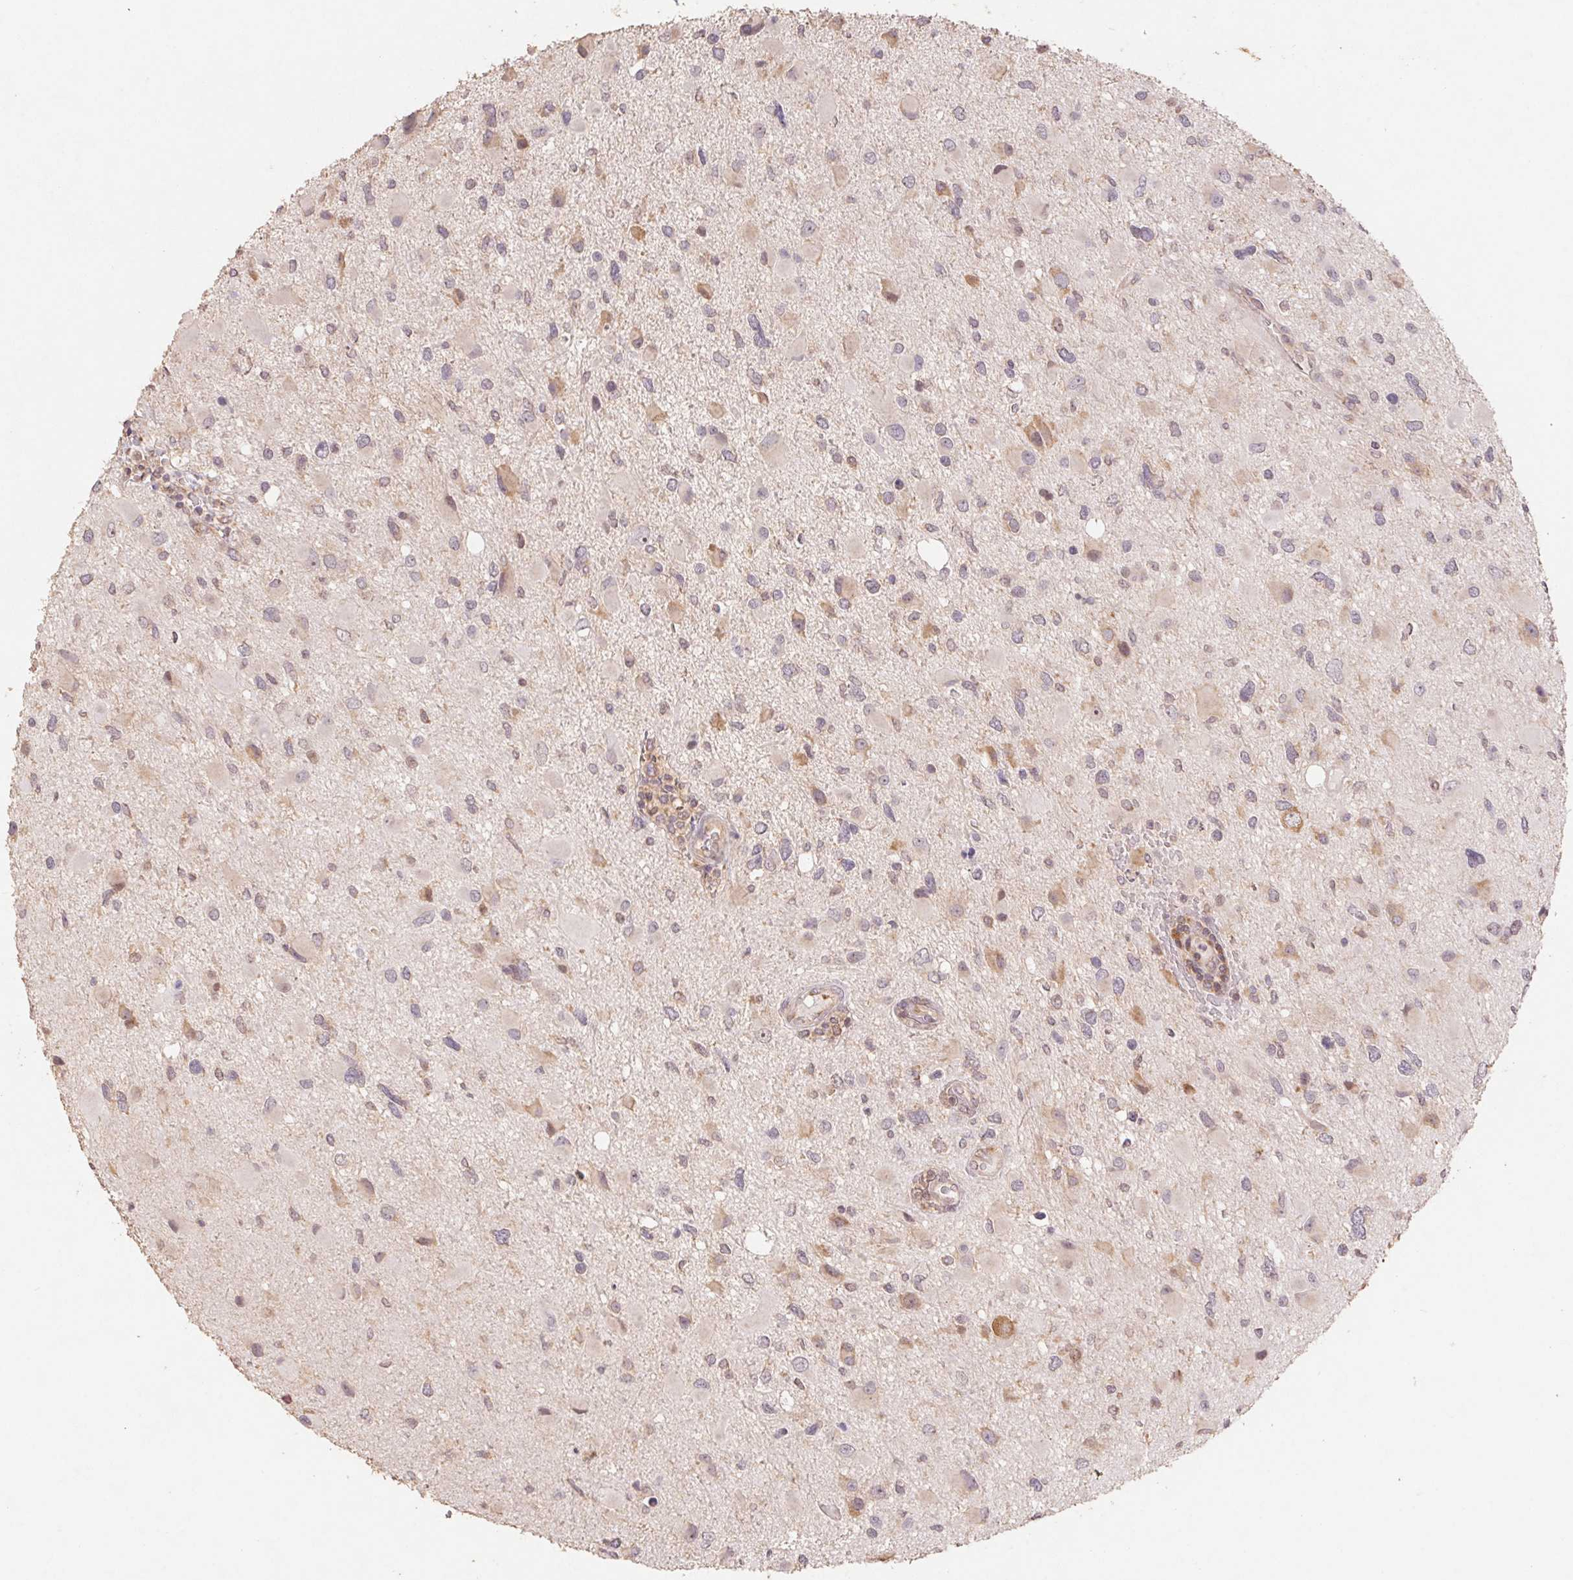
{"staining": {"intensity": "weak", "quantity": "25%-75%", "location": "cytoplasmic/membranous"}, "tissue": "glioma", "cell_type": "Tumor cells", "image_type": "cancer", "snomed": [{"axis": "morphology", "description": "Glioma, malignant, Low grade"}, {"axis": "topography", "description": "Brain"}], "caption": "The image reveals a brown stain indicating the presence of a protein in the cytoplasmic/membranous of tumor cells in glioma. Immunohistochemistry (ihc) stains the protein in brown and the nuclei are stained blue.", "gene": "RPL27A", "patient": {"sex": "female", "age": 32}}